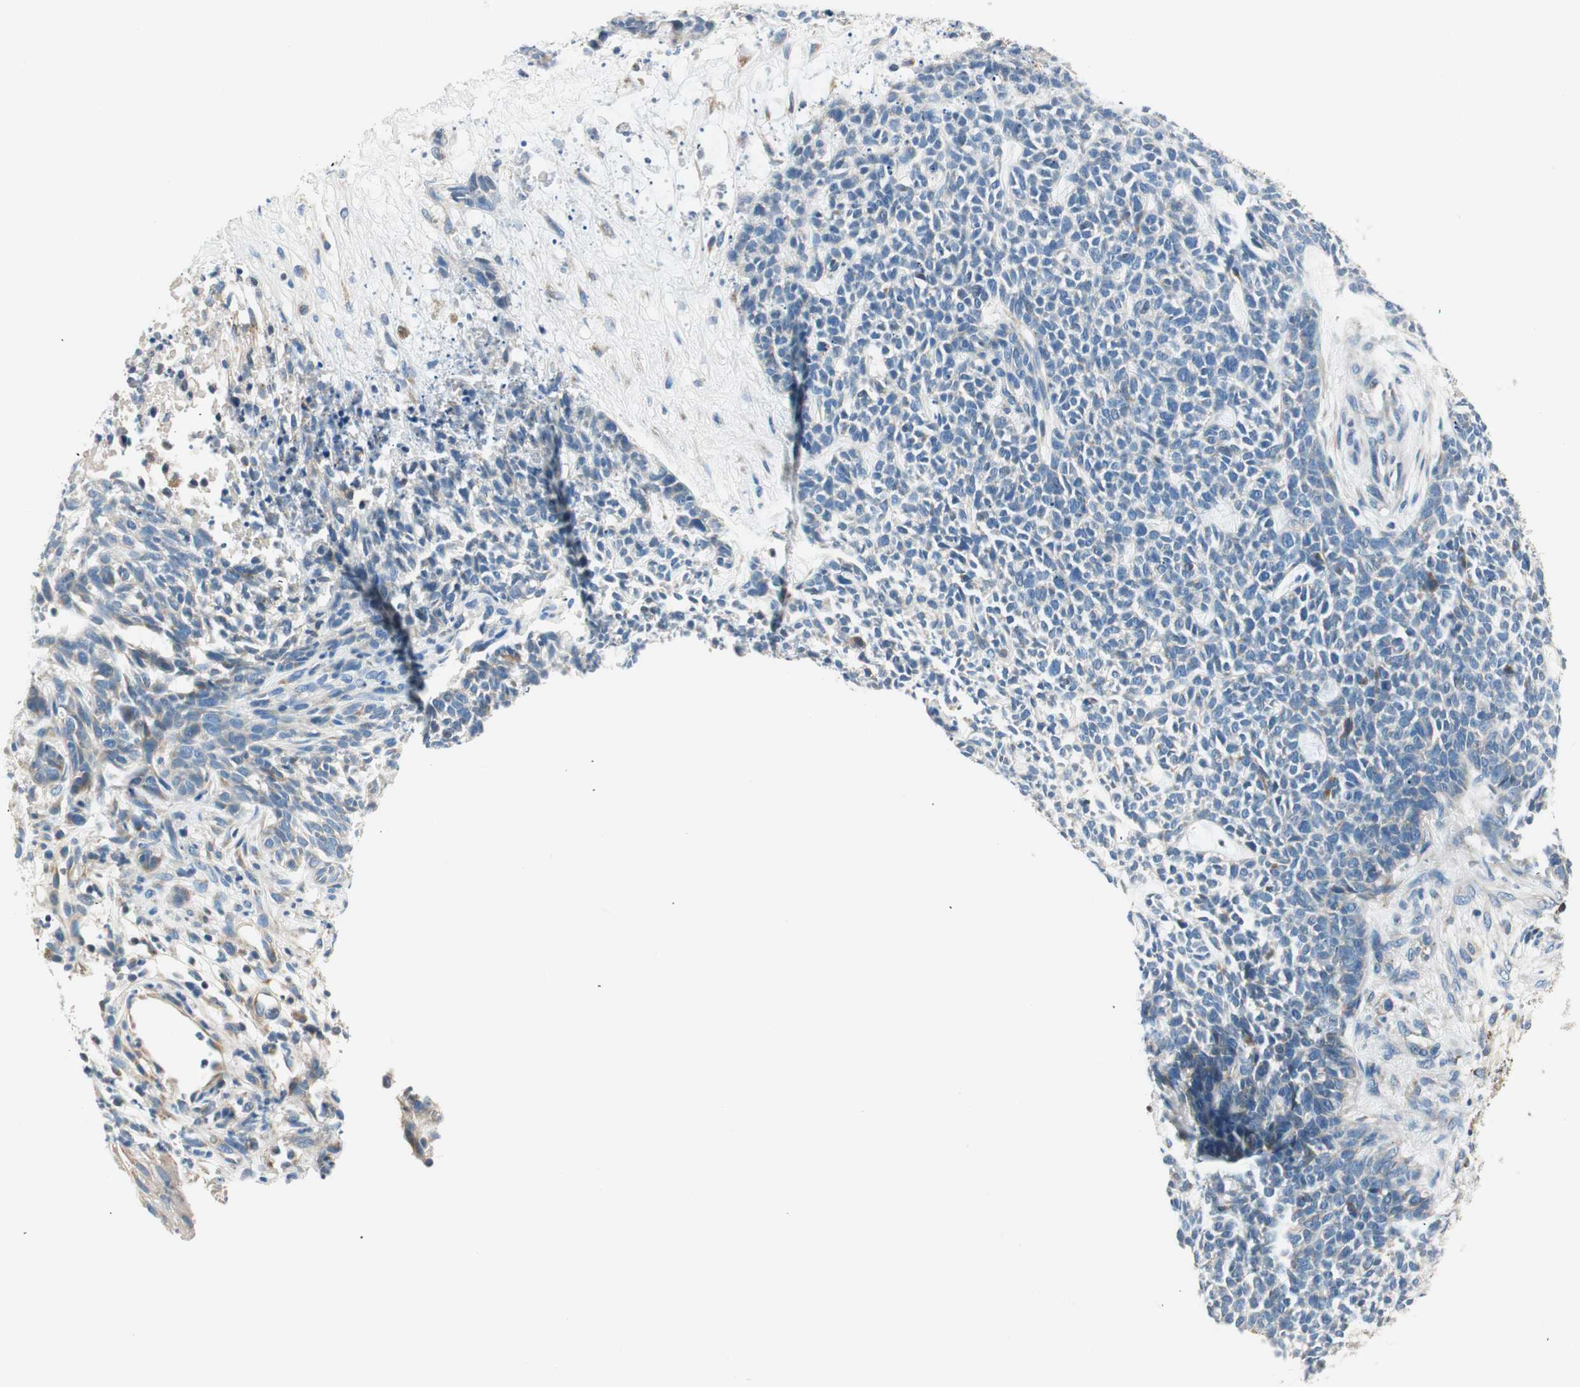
{"staining": {"intensity": "negative", "quantity": "none", "location": "none"}, "tissue": "skin cancer", "cell_type": "Tumor cells", "image_type": "cancer", "snomed": [{"axis": "morphology", "description": "Basal cell carcinoma"}, {"axis": "topography", "description": "Skin"}], "caption": "A histopathology image of human basal cell carcinoma (skin) is negative for staining in tumor cells.", "gene": "RORB", "patient": {"sex": "female", "age": 84}}